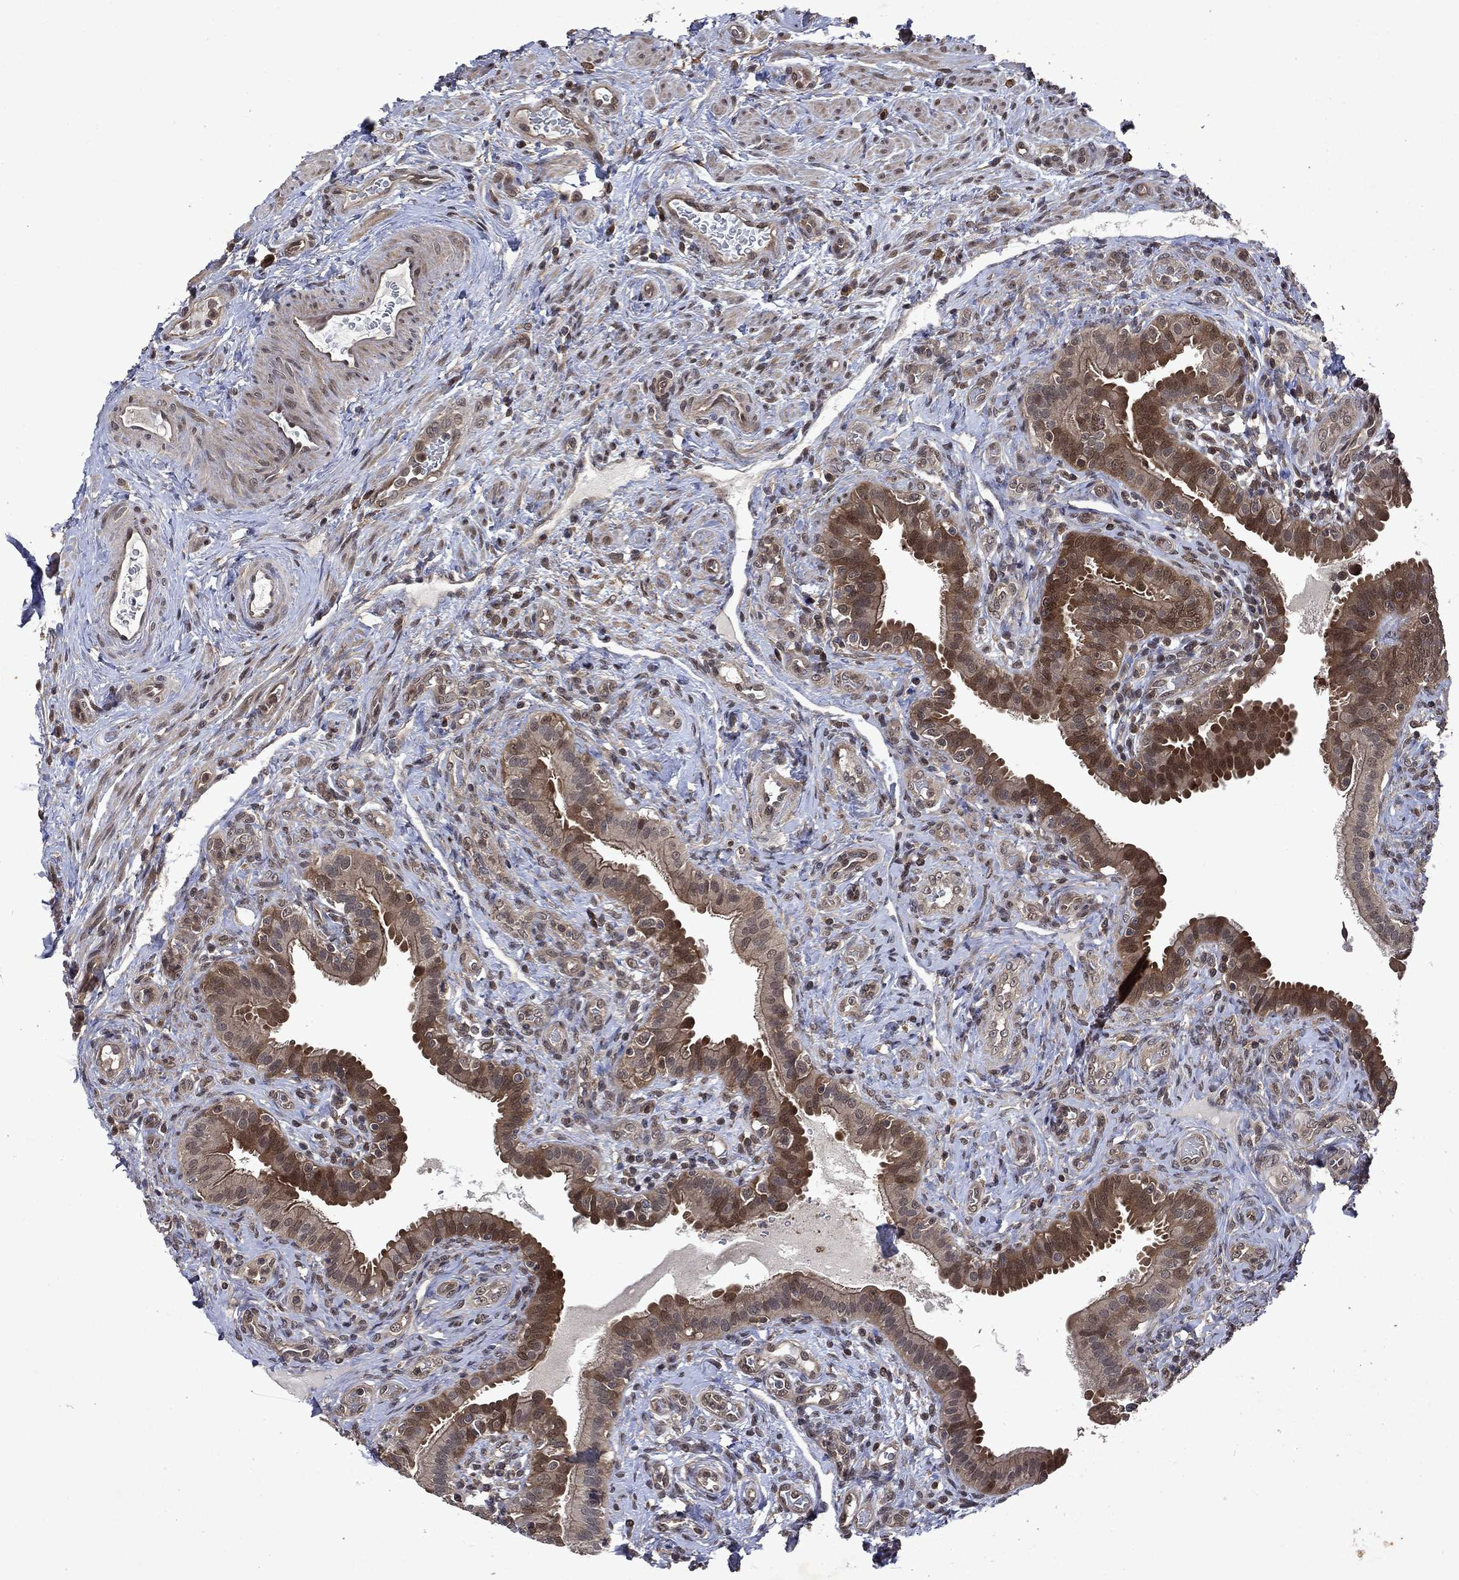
{"staining": {"intensity": "moderate", "quantity": "25%-75%", "location": "cytoplasmic/membranous,nuclear"}, "tissue": "fallopian tube", "cell_type": "Glandular cells", "image_type": "normal", "snomed": [{"axis": "morphology", "description": "Normal tissue, NOS"}, {"axis": "topography", "description": "Fallopian tube"}], "caption": "Immunohistochemical staining of benign human fallopian tube reveals 25%-75% levels of moderate cytoplasmic/membranous,nuclear protein staining in about 25%-75% of glandular cells. (brown staining indicates protein expression, while blue staining denotes nuclei).", "gene": "MTAP", "patient": {"sex": "female", "age": 41}}